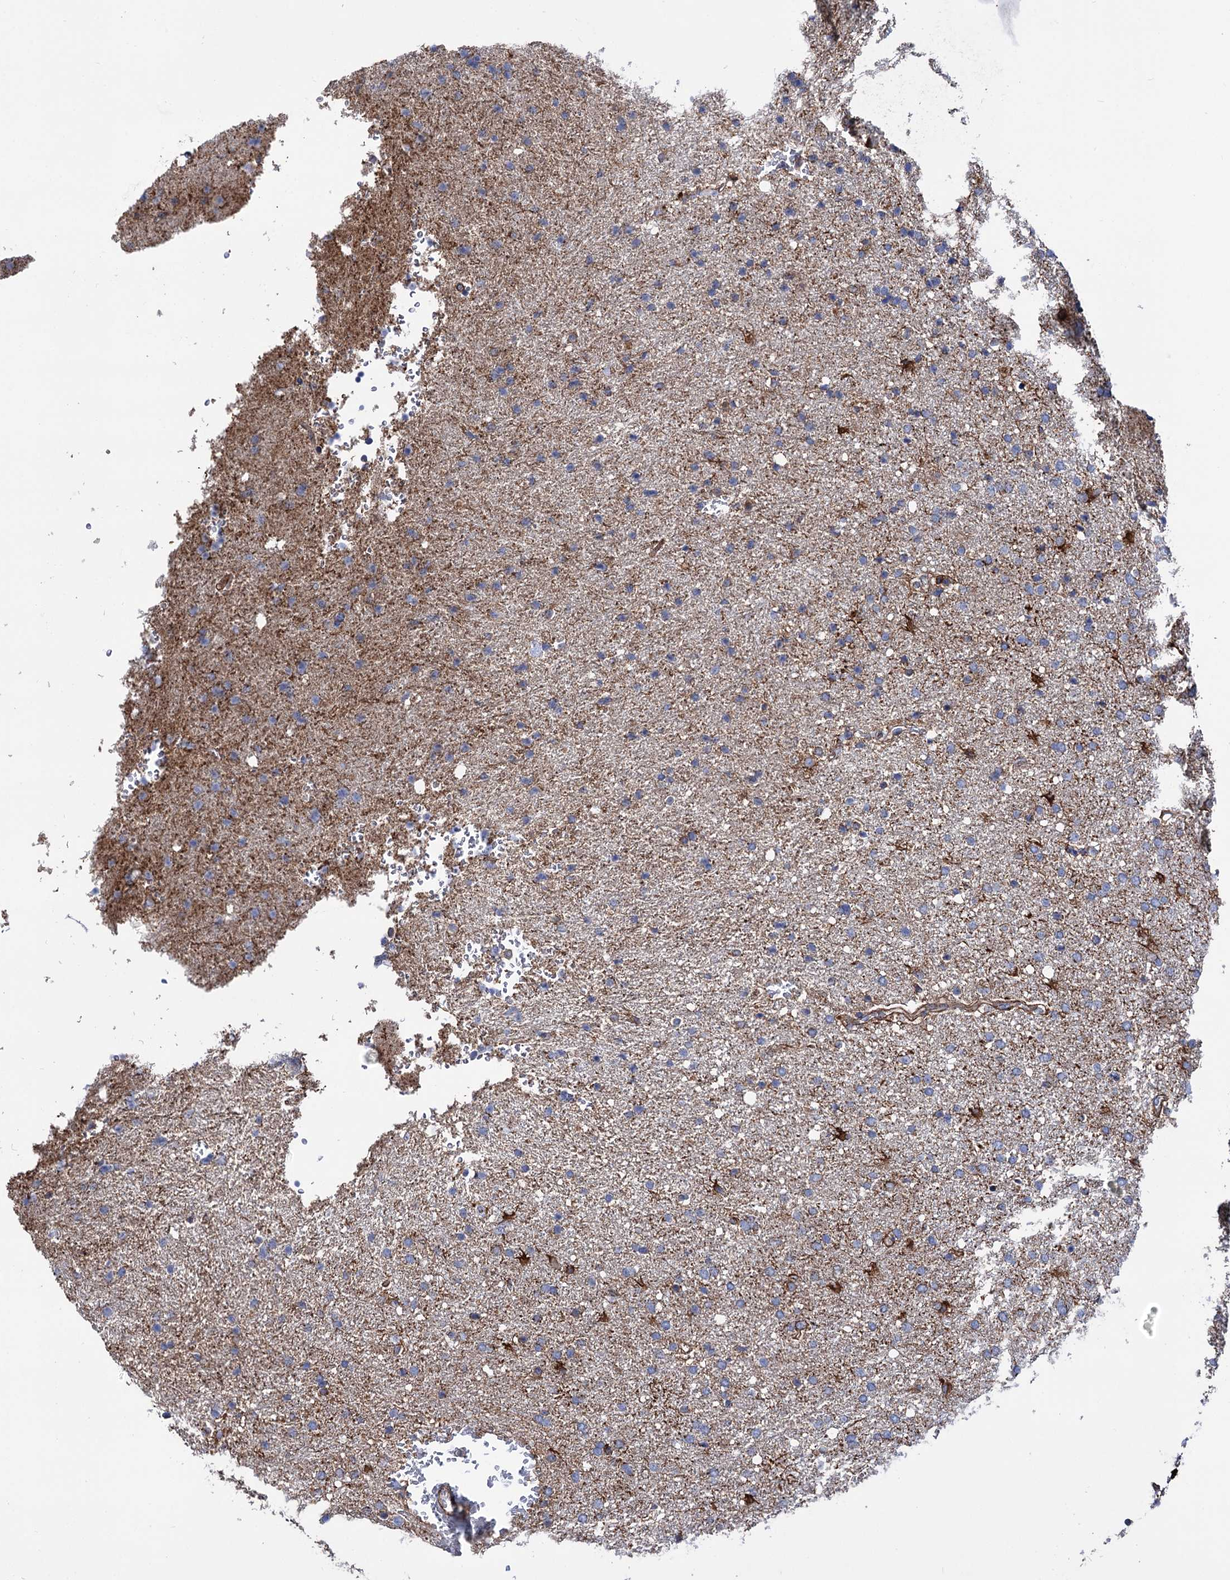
{"staining": {"intensity": "weak", "quantity": "25%-75%", "location": "cytoplasmic/membranous"}, "tissue": "glioma", "cell_type": "Tumor cells", "image_type": "cancer", "snomed": [{"axis": "morphology", "description": "Glioma, malignant, High grade"}, {"axis": "topography", "description": "Brain"}], "caption": "This photomicrograph displays IHC staining of human glioma, with low weak cytoplasmic/membranous staining in approximately 25%-75% of tumor cells.", "gene": "DEF6", "patient": {"sex": "male", "age": 72}}